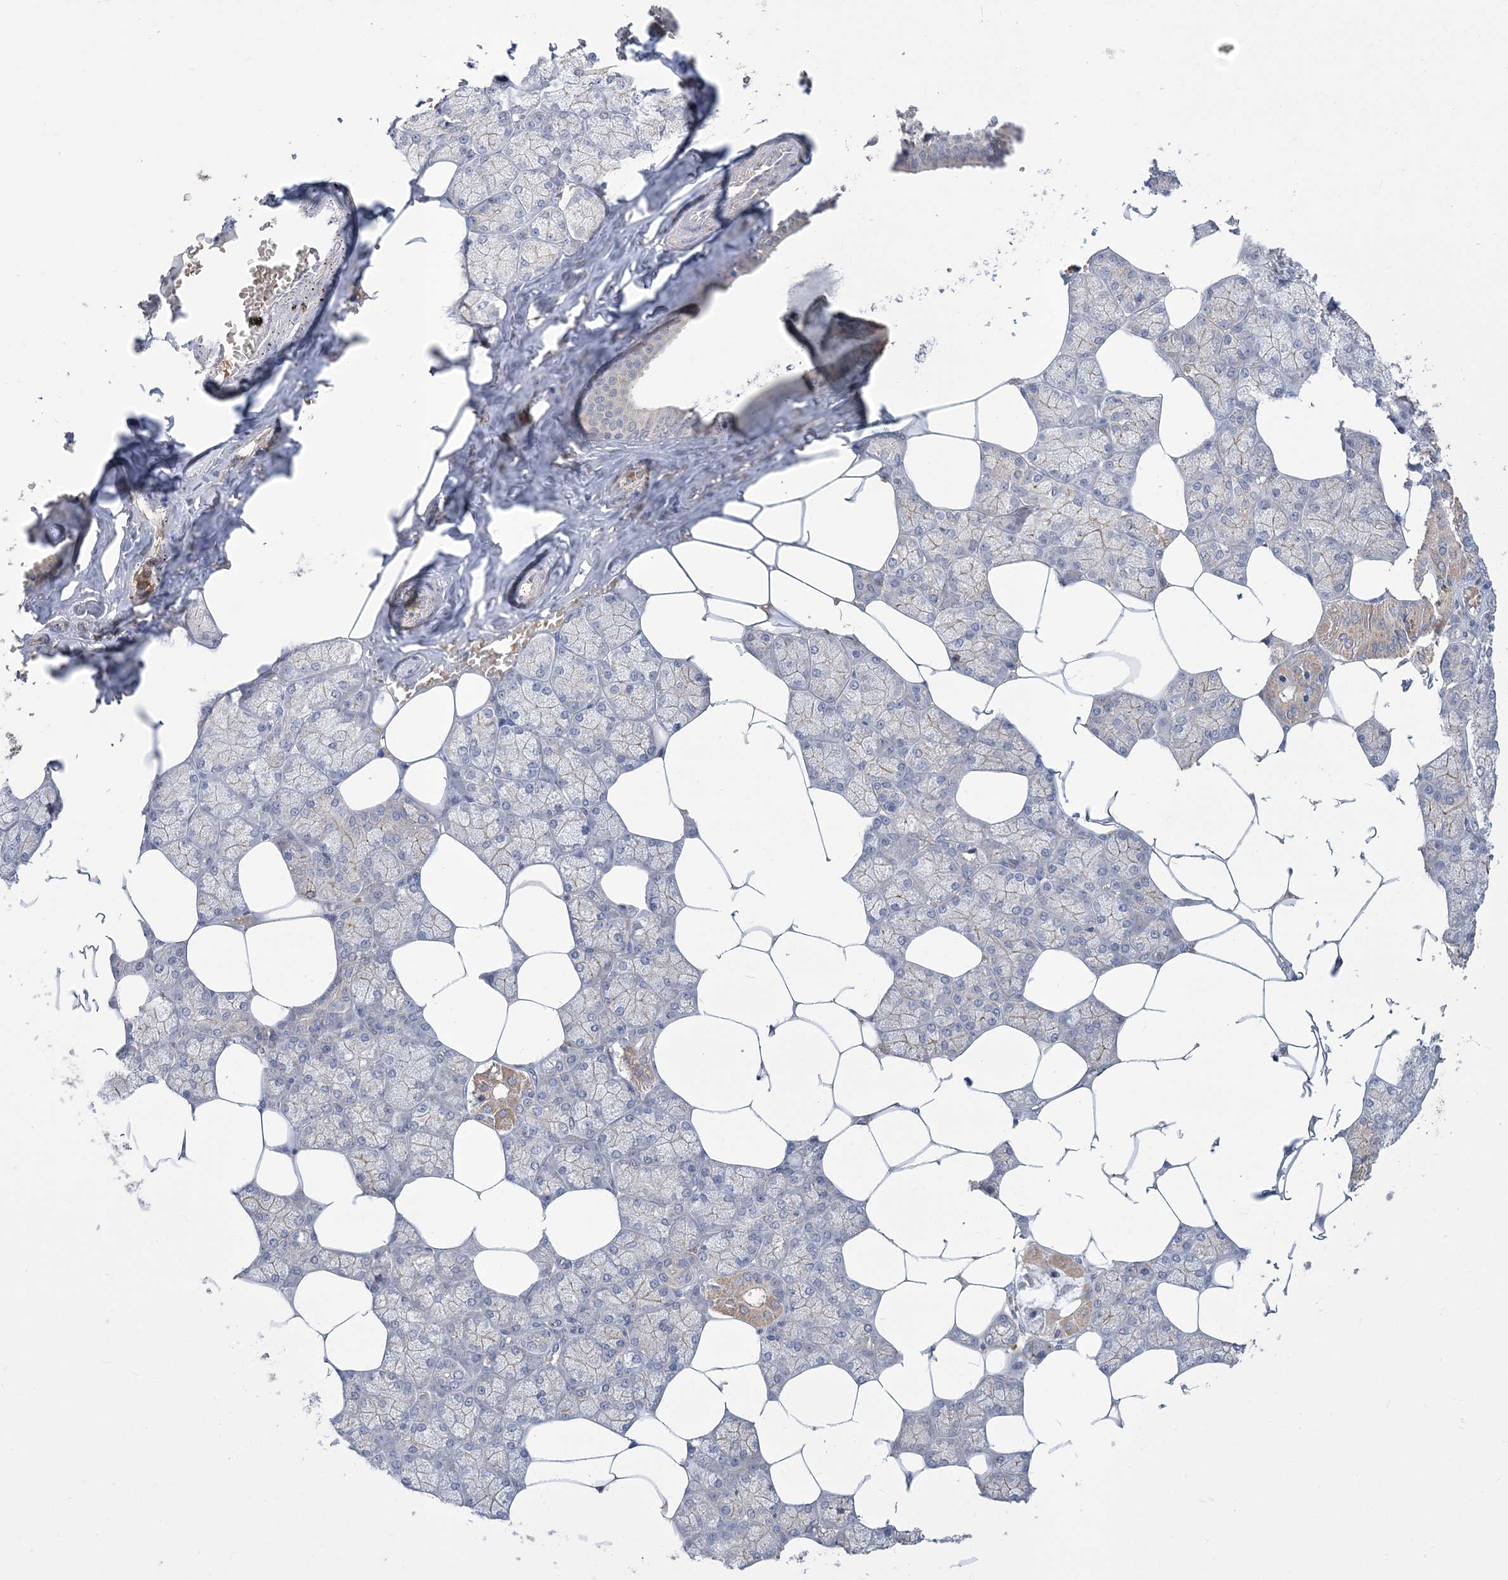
{"staining": {"intensity": "moderate", "quantity": "<25%", "location": "cytoplasmic/membranous"}, "tissue": "salivary gland", "cell_type": "Glandular cells", "image_type": "normal", "snomed": [{"axis": "morphology", "description": "Normal tissue, NOS"}, {"axis": "topography", "description": "Salivary gland"}], "caption": "Glandular cells demonstrate moderate cytoplasmic/membranous expression in about <25% of cells in benign salivary gland. The protein is shown in brown color, while the nuclei are stained blue.", "gene": "TSPEAR", "patient": {"sex": "male", "age": 62}}